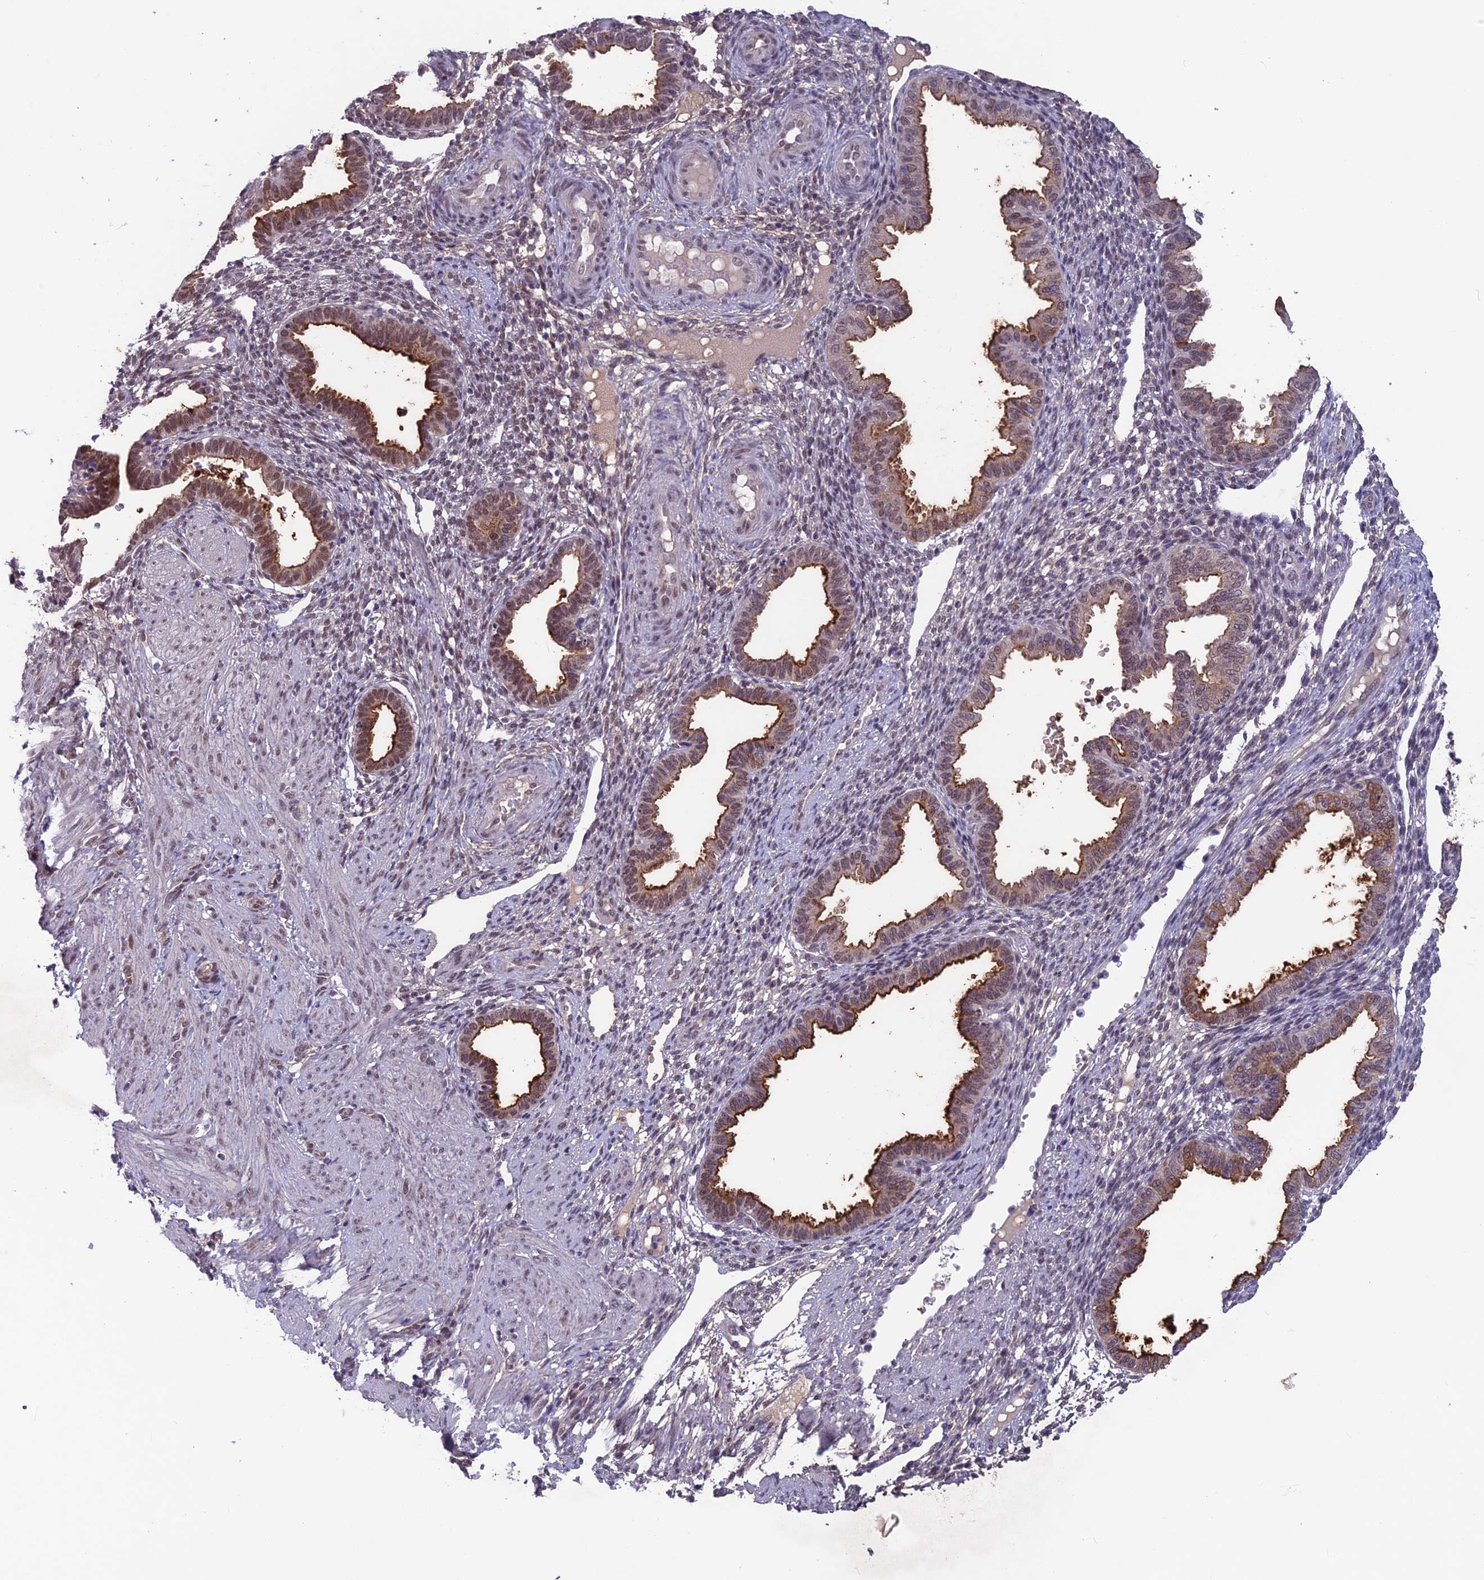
{"staining": {"intensity": "weak", "quantity": "<25%", "location": "nuclear"}, "tissue": "endometrium", "cell_type": "Cells in endometrial stroma", "image_type": "normal", "snomed": [{"axis": "morphology", "description": "Normal tissue, NOS"}, {"axis": "topography", "description": "Endometrium"}], "caption": "There is no significant expression in cells in endometrial stroma of endometrium. (DAB (3,3'-diaminobenzidine) immunohistochemistry (IHC) with hematoxylin counter stain).", "gene": "FKBPL", "patient": {"sex": "female", "age": 33}}